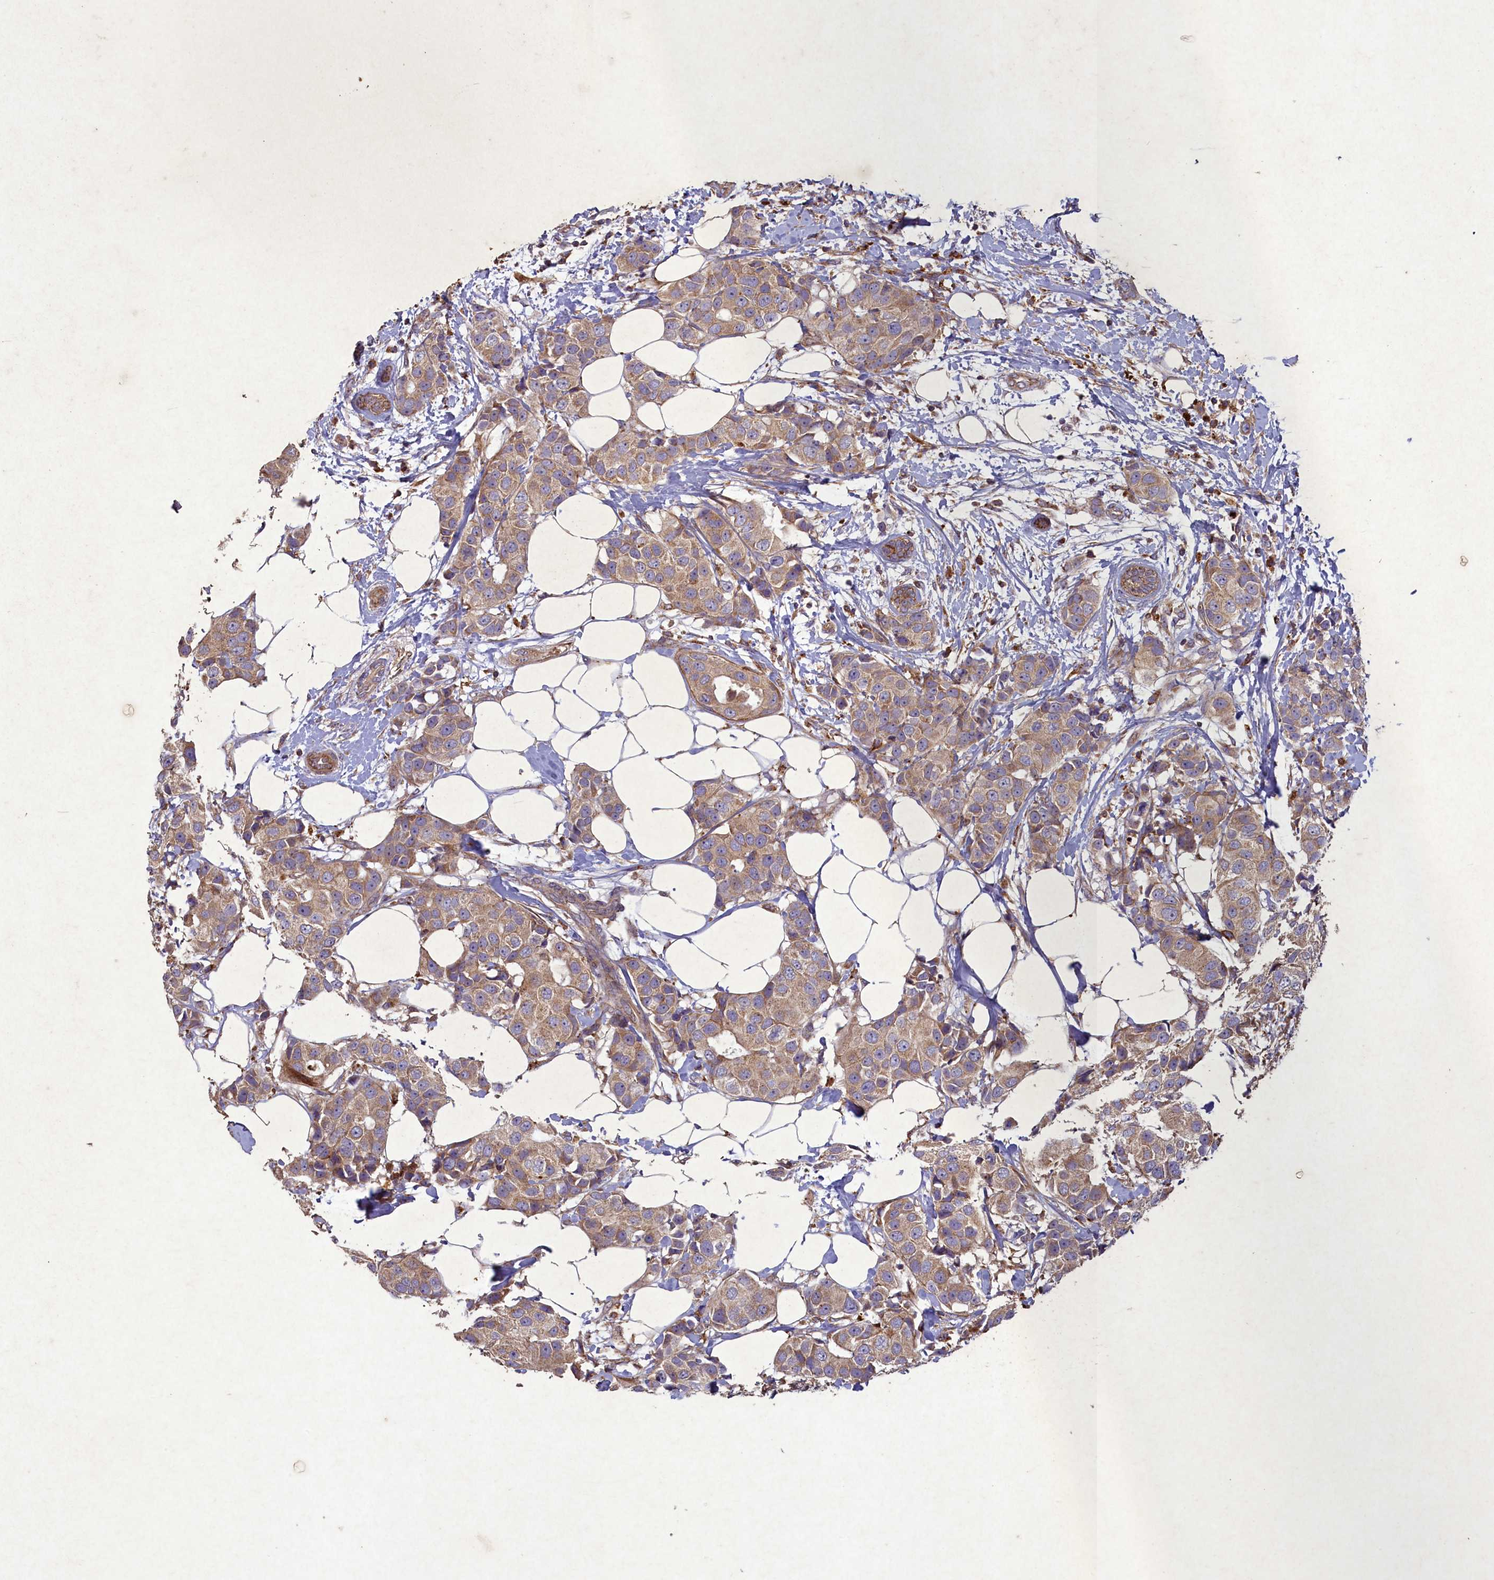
{"staining": {"intensity": "moderate", "quantity": "25%-75%", "location": "cytoplasmic/membranous"}, "tissue": "breast cancer", "cell_type": "Tumor cells", "image_type": "cancer", "snomed": [{"axis": "morphology", "description": "Normal tissue, NOS"}, {"axis": "morphology", "description": "Duct carcinoma"}, {"axis": "topography", "description": "Breast"}], "caption": "IHC (DAB) staining of breast intraductal carcinoma shows moderate cytoplasmic/membranous protein expression in about 25%-75% of tumor cells. (DAB (3,3'-diaminobenzidine) IHC with brightfield microscopy, high magnification).", "gene": "CIAO2B", "patient": {"sex": "female", "age": 39}}